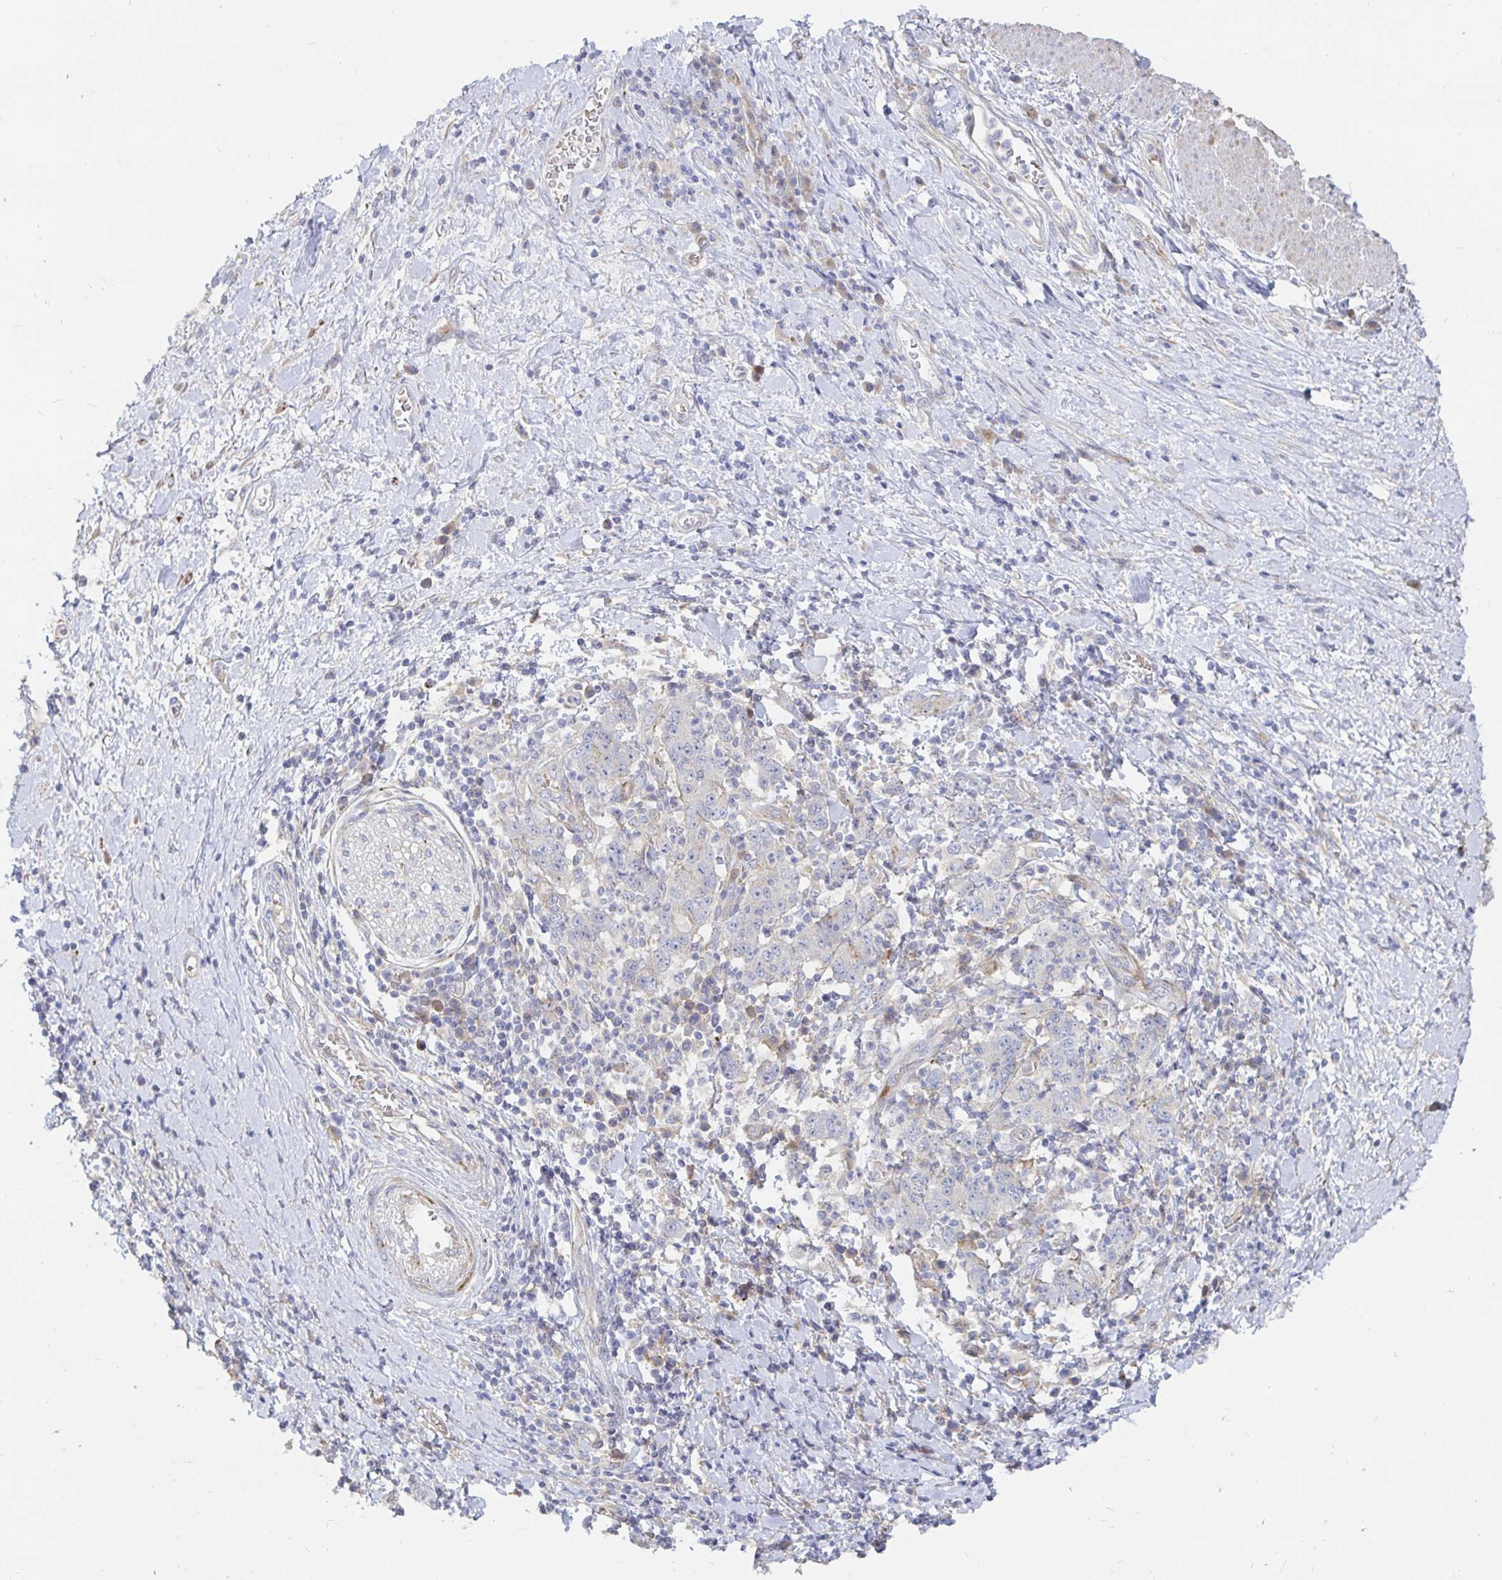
{"staining": {"intensity": "negative", "quantity": "none", "location": "none"}, "tissue": "stomach cancer", "cell_type": "Tumor cells", "image_type": "cancer", "snomed": [{"axis": "morphology", "description": "Normal tissue, NOS"}, {"axis": "morphology", "description": "Adenocarcinoma, NOS"}, {"axis": "topography", "description": "Stomach, upper"}, {"axis": "topography", "description": "Stomach"}], "caption": "High power microscopy photomicrograph of an IHC micrograph of stomach cancer, revealing no significant expression in tumor cells.", "gene": "KCTD19", "patient": {"sex": "male", "age": 59}}